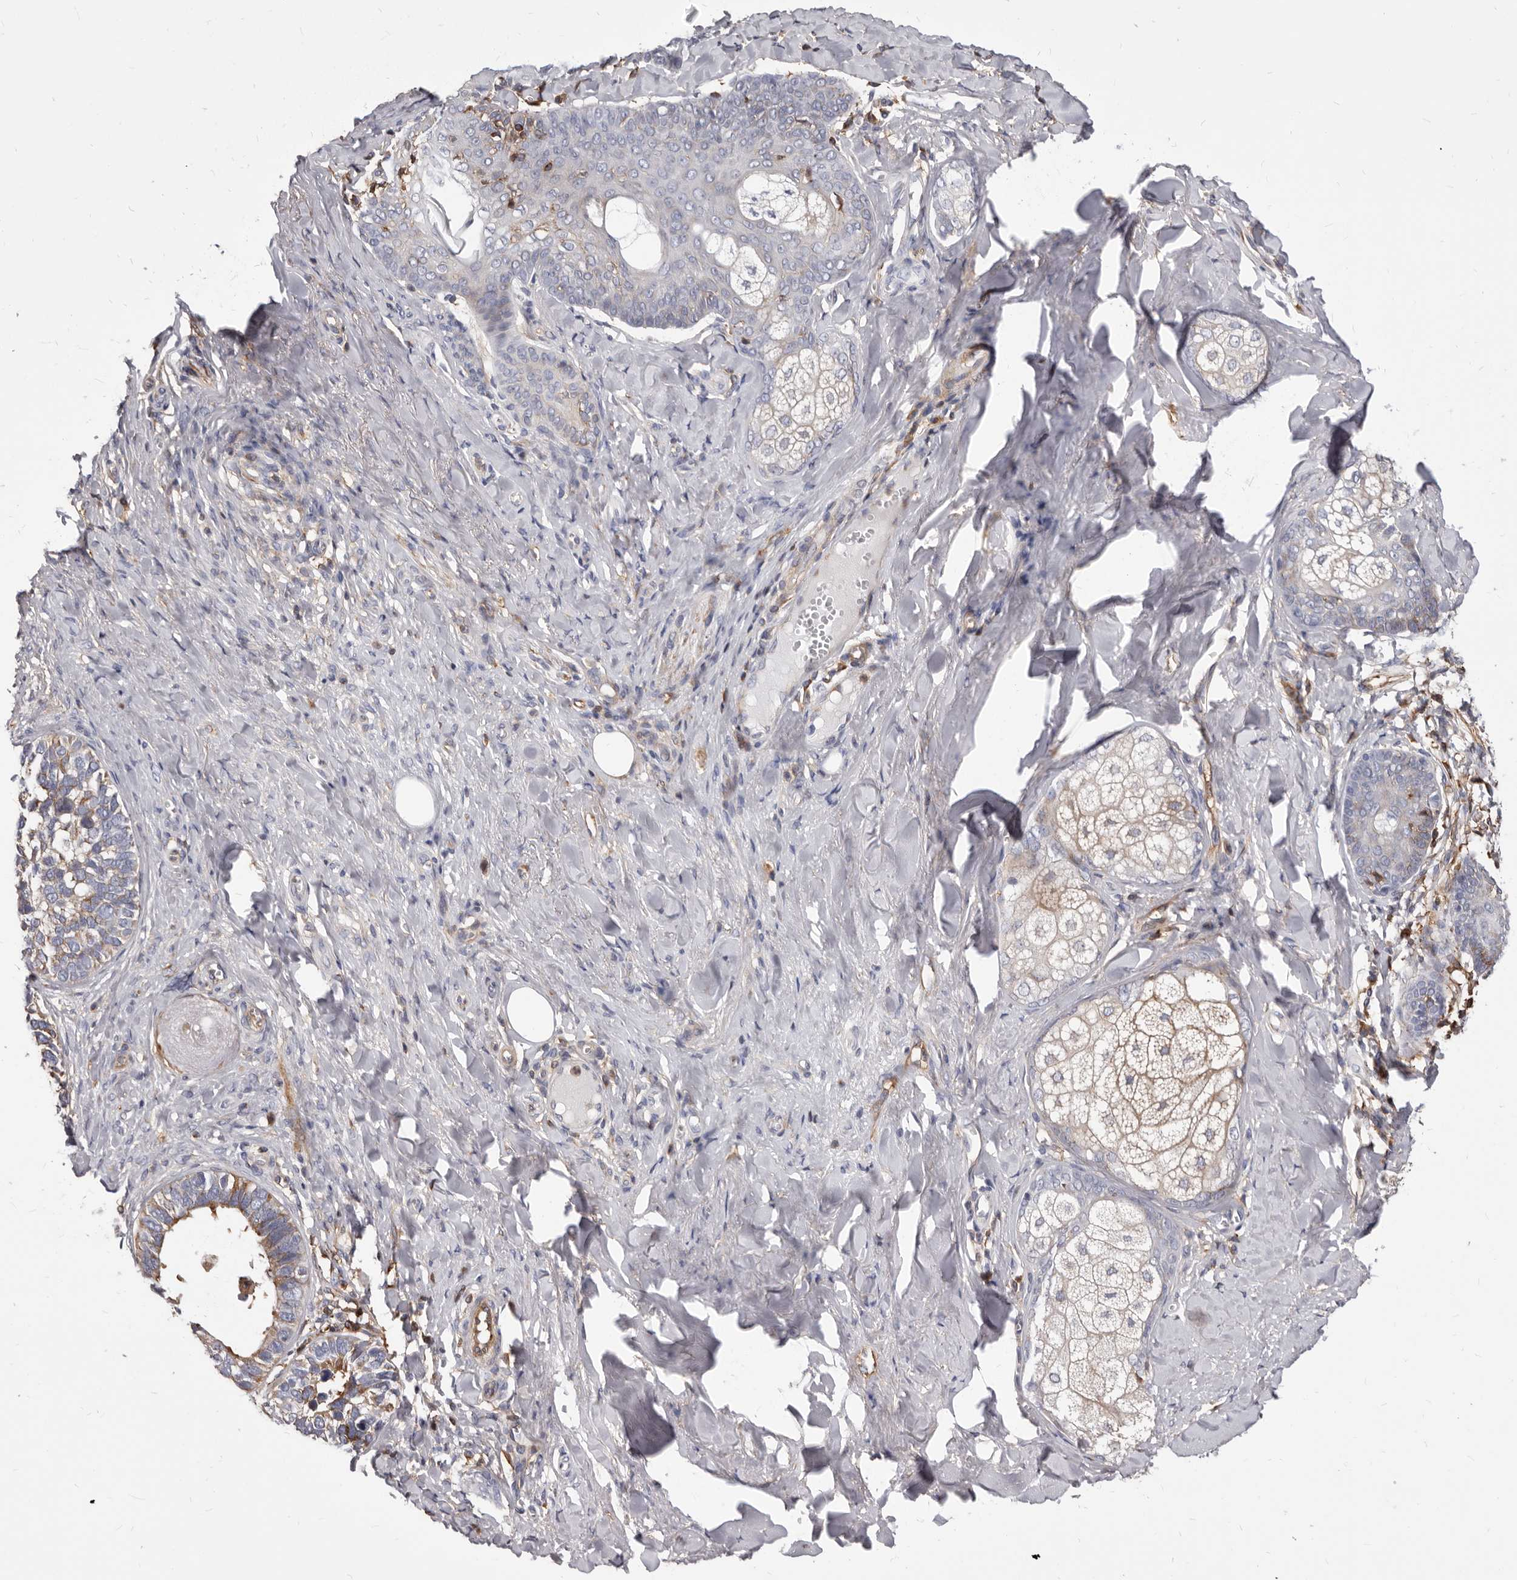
{"staining": {"intensity": "negative", "quantity": "none", "location": "none"}, "tissue": "skin cancer", "cell_type": "Tumor cells", "image_type": "cancer", "snomed": [{"axis": "morphology", "description": "Basal cell carcinoma"}, {"axis": "topography", "description": "Skin"}], "caption": "Immunohistochemistry (IHC) histopathology image of neoplastic tissue: skin cancer stained with DAB (3,3'-diaminobenzidine) displays no significant protein expression in tumor cells. (Brightfield microscopy of DAB (3,3'-diaminobenzidine) IHC at high magnification).", "gene": "NIBAN1", "patient": {"sex": "male", "age": 62}}